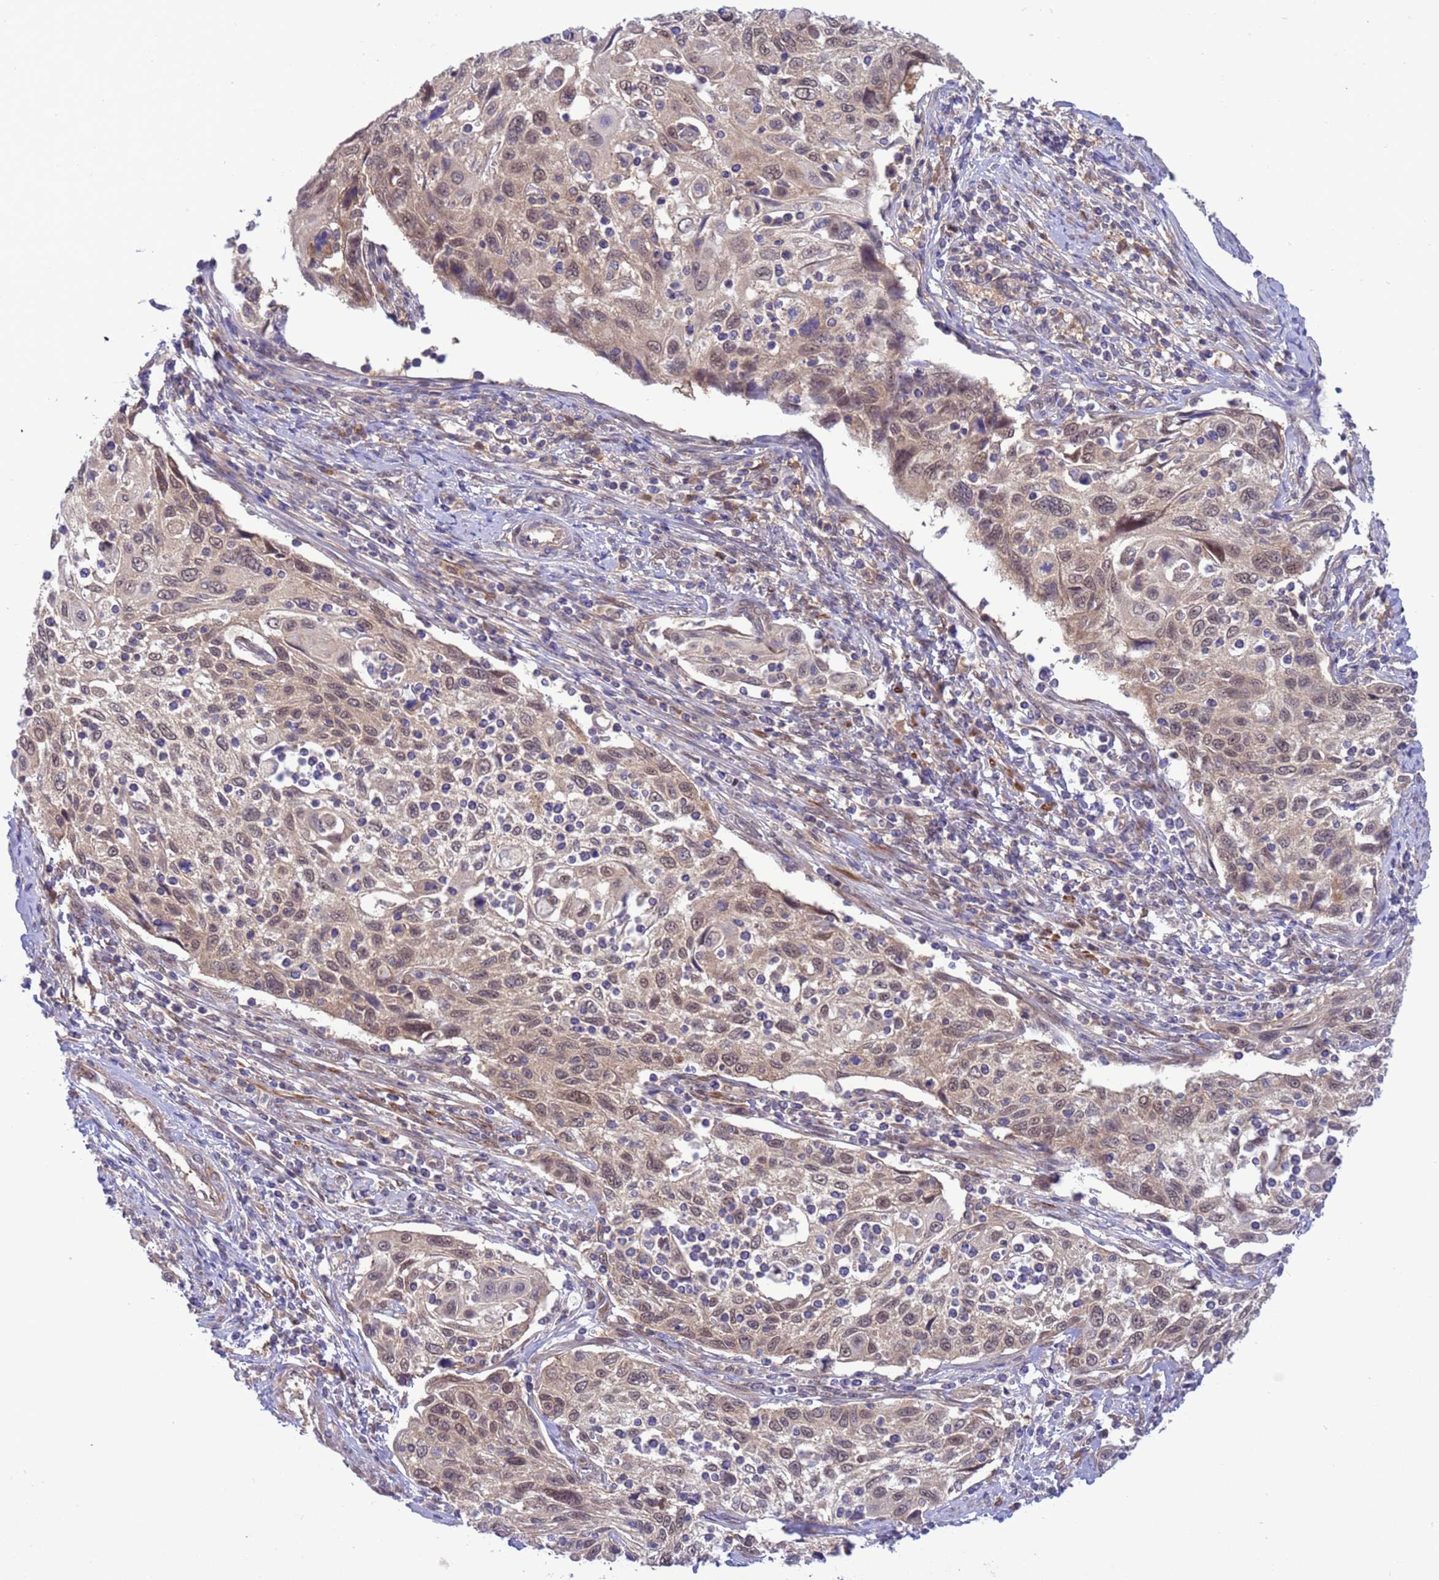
{"staining": {"intensity": "moderate", "quantity": ">75%", "location": "cytoplasmic/membranous,nuclear"}, "tissue": "cervical cancer", "cell_type": "Tumor cells", "image_type": "cancer", "snomed": [{"axis": "morphology", "description": "Squamous cell carcinoma, NOS"}, {"axis": "topography", "description": "Cervix"}], "caption": "Cervical squamous cell carcinoma stained with immunohistochemistry (IHC) displays moderate cytoplasmic/membranous and nuclear positivity in approximately >75% of tumor cells. The staining was performed using DAB (3,3'-diaminobenzidine) to visualize the protein expression in brown, while the nuclei were stained in blue with hematoxylin (Magnification: 20x).", "gene": "ZNF461", "patient": {"sex": "female", "age": 70}}